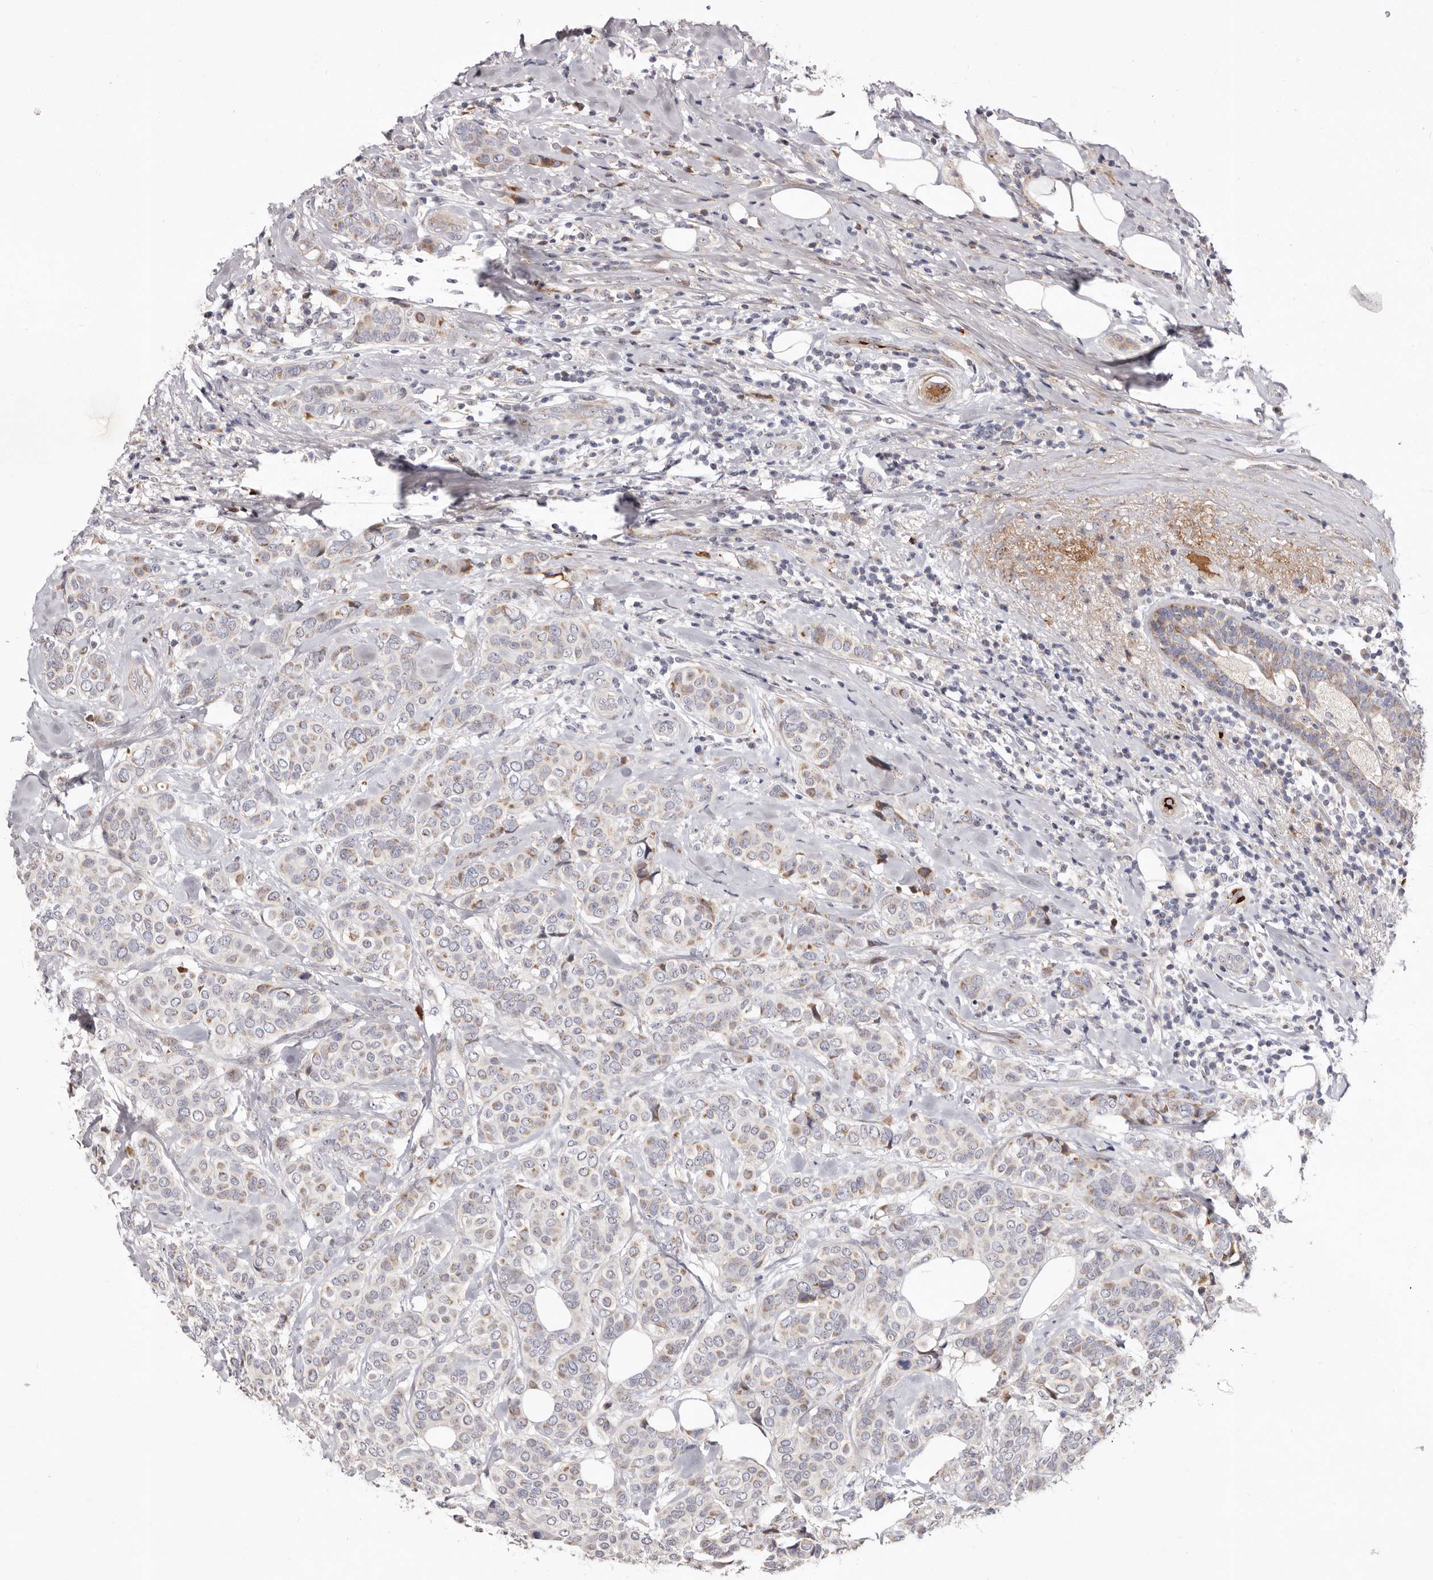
{"staining": {"intensity": "moderate", "quantity": "<25%", "location": "cytoplasmic/membranous"}, "tissue": "breast cancer", "cell_type": "Tumor cells", "image_type": "cancer", "snomed": [{"axis": "morphology", "description": "Lobular carcinoma"}, {"axis": "topography", "description": "Breast"}], "caption": "A low amount of moderate cytoplasmic/membranous staining is seen in approximately <25% of tumor cells in breast cancer tissue. (DAB (3,3'-diaminobenzidine) IHC with brightfield microscopy, high magnification).", "gene": "NUBPL", "patient": {"sex": "female", "age": 51}}